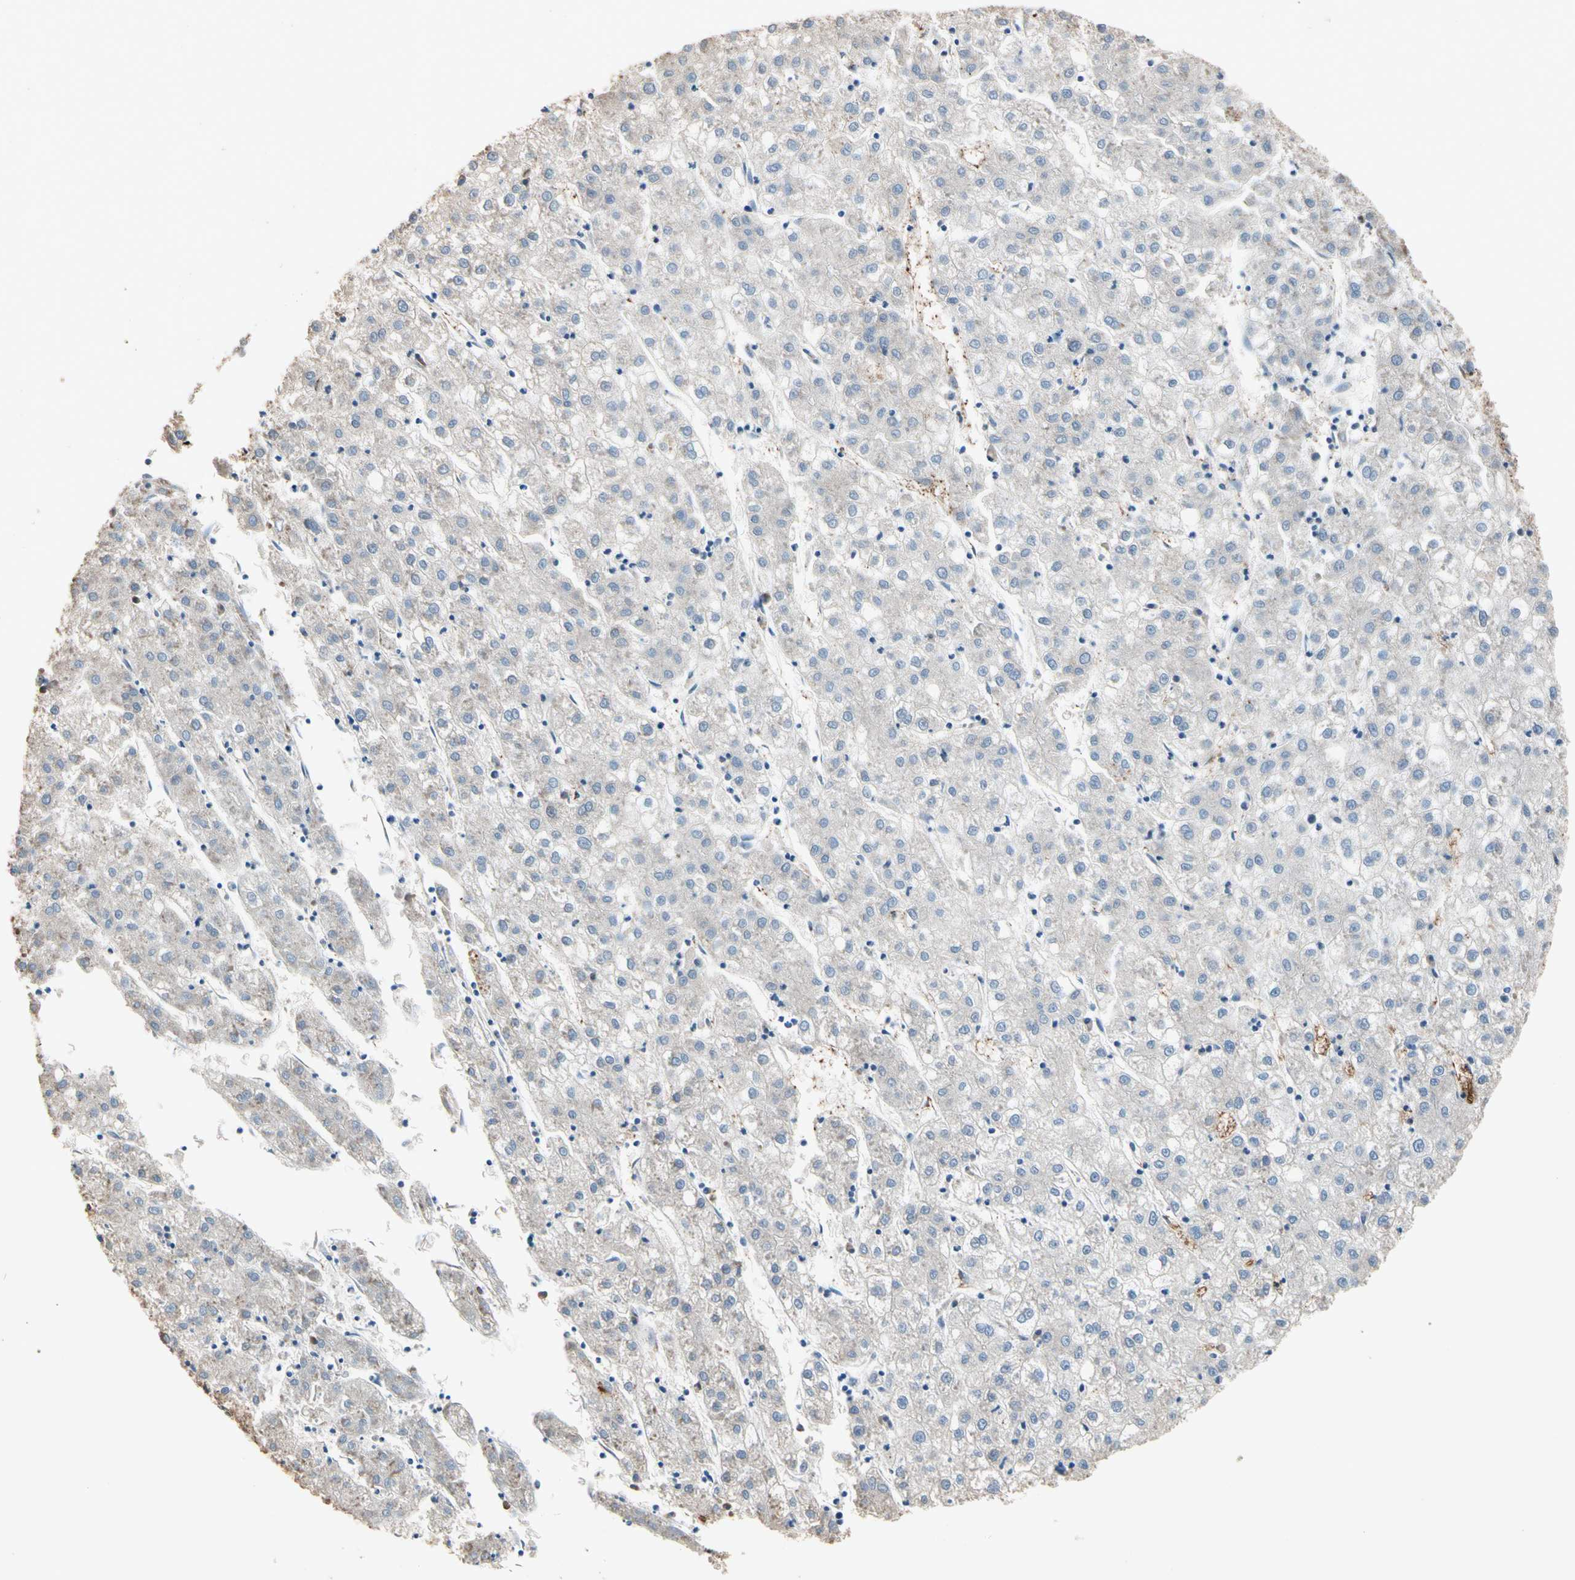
{"staining": {"intensity": "negative", "quantity": "none", "location": "none"}, "tissue": "liver cancer", "cell_type": "Tumor cells", "image_type": "cancer", "snomed": [{"axis": "morphology", "description": "Carcinoma, Hepatocellular, NOS"}, {"axis": "topography", "description": "Liver"}], "caption": "Tumor cells are negative for brown protein staining in liver hepatocellular carcinoma. (DAB immunohistochemistry visualized using brightfield microscopy, high magnification).", "gene": "RIOK2", "patient": {"sex": "male", "age": 72}}